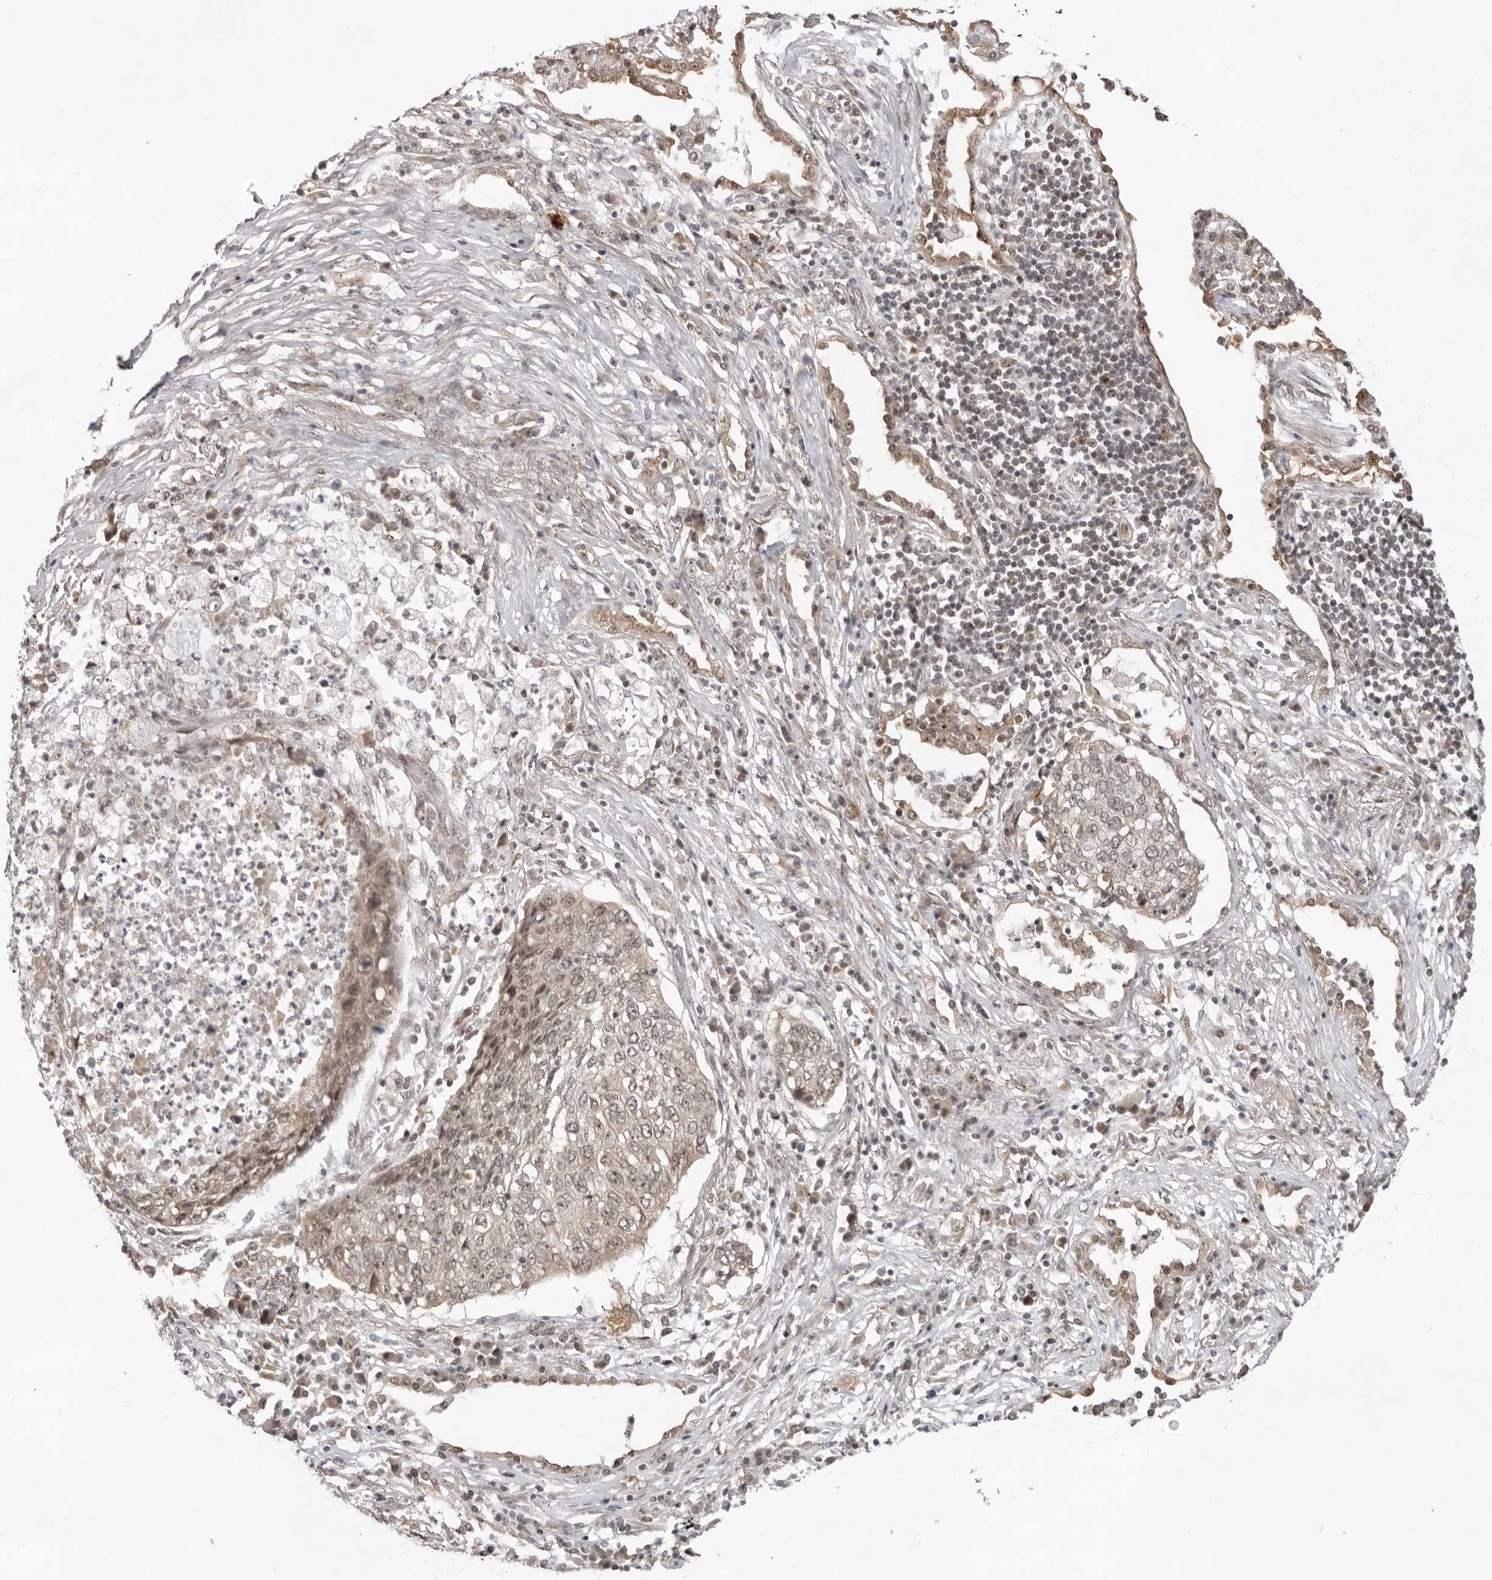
{"staining": {"intensity": "weak", "quantity": ">75%", "location": "cytoplasmic/membranous,nuclear"}, "tissue": "lung cancer", "cell_type": "Tumor cells", "image_type": "cancer", "snomed": [{"axis": "morphology", "description": "Squamous cell carcinoma, NOS"}, {"axis": "topography", "description": "Lung"}], "caption": "The micrograph displays a brown stain indicating the presence of a protein in the cytoplasmic/membranous and nuclear of tumor cells in squamous cell carcinoma (lung).", "gene": "EXOSC10", "patient": {"sex": "female", "age": 63}}